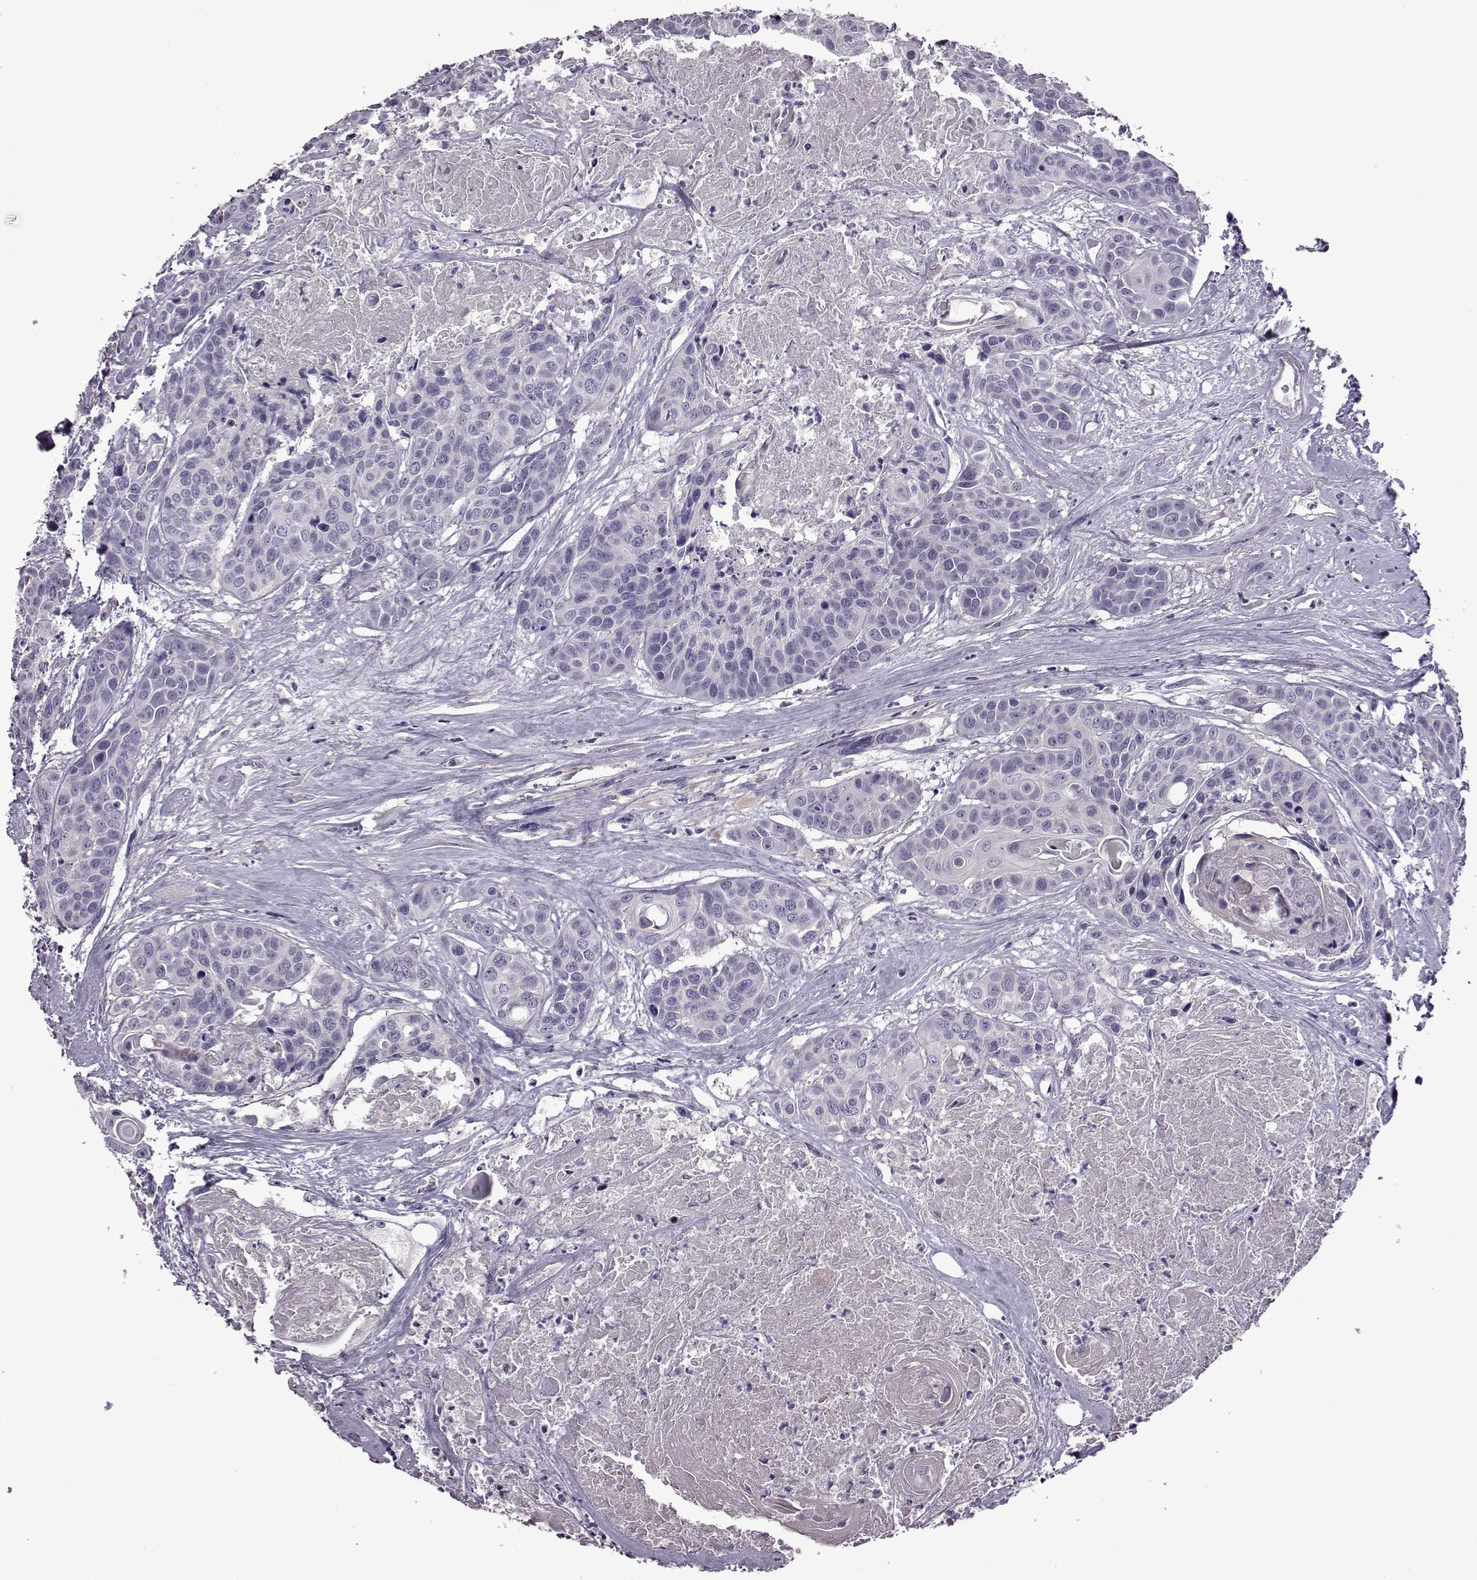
{"staining": {"intensity": "negative", "quantity": "none", "location": "none"}, "tissue": "head and neck cancer", "cell_type": "Tumor cells", "image_type": "cancer", "snomed": [{"axis": "morphology", "description": "Squamous cell carcinoma, NOS"}, {"axis": "topography", "description": "Oral tissue"}, {"axis": "topography", "description": "Head-Neck"}], "caption": "Immunohistochemistry (IHC) image of head and neck squamous cell carcinoma stained for a protein (brown), which displays no staining in tumor cells. Nuclei are stained in blue.", "gene": "EDDM3B", "patient": {"sex": "male", "age": 56}}